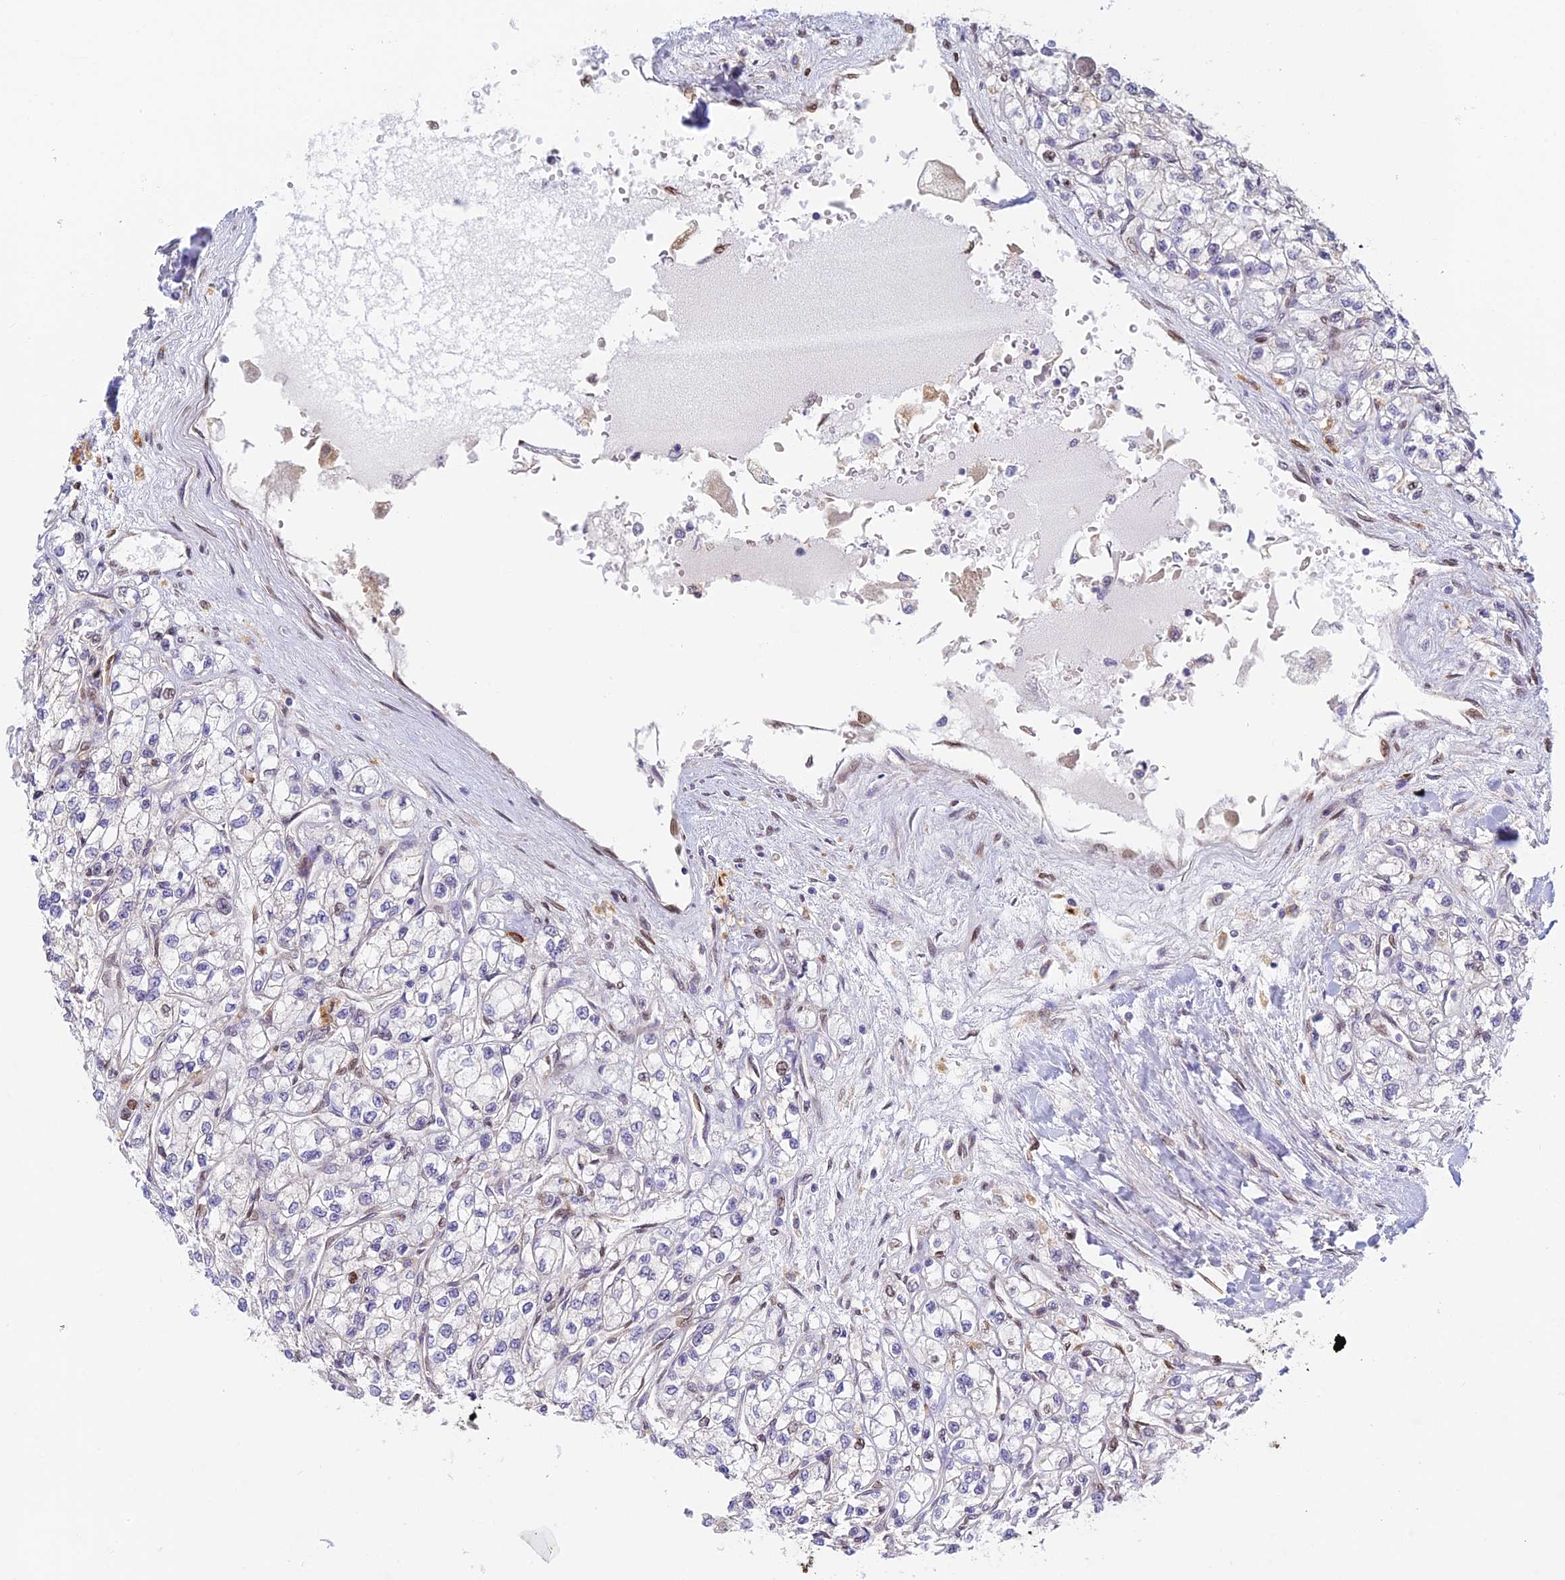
{"staining": {"intensity": "weak", "quantity": "<25%", "location": "nuclear"}, "tissue": "renal cancer", "cell_type": "Tumor cells", "image_type": "cancer", "snomed": [{"axis": "morphology", "description": "Adenocarcinoma, NOS"}, {"axis": "topography", "description": "Kidney"}], "caption": "The IHC micrograph has no significant expression in tumor cells of renal adenocarcinoma tissue.", "gene": "SKIC8", "patient": {"sex": "male", "age": 80}}